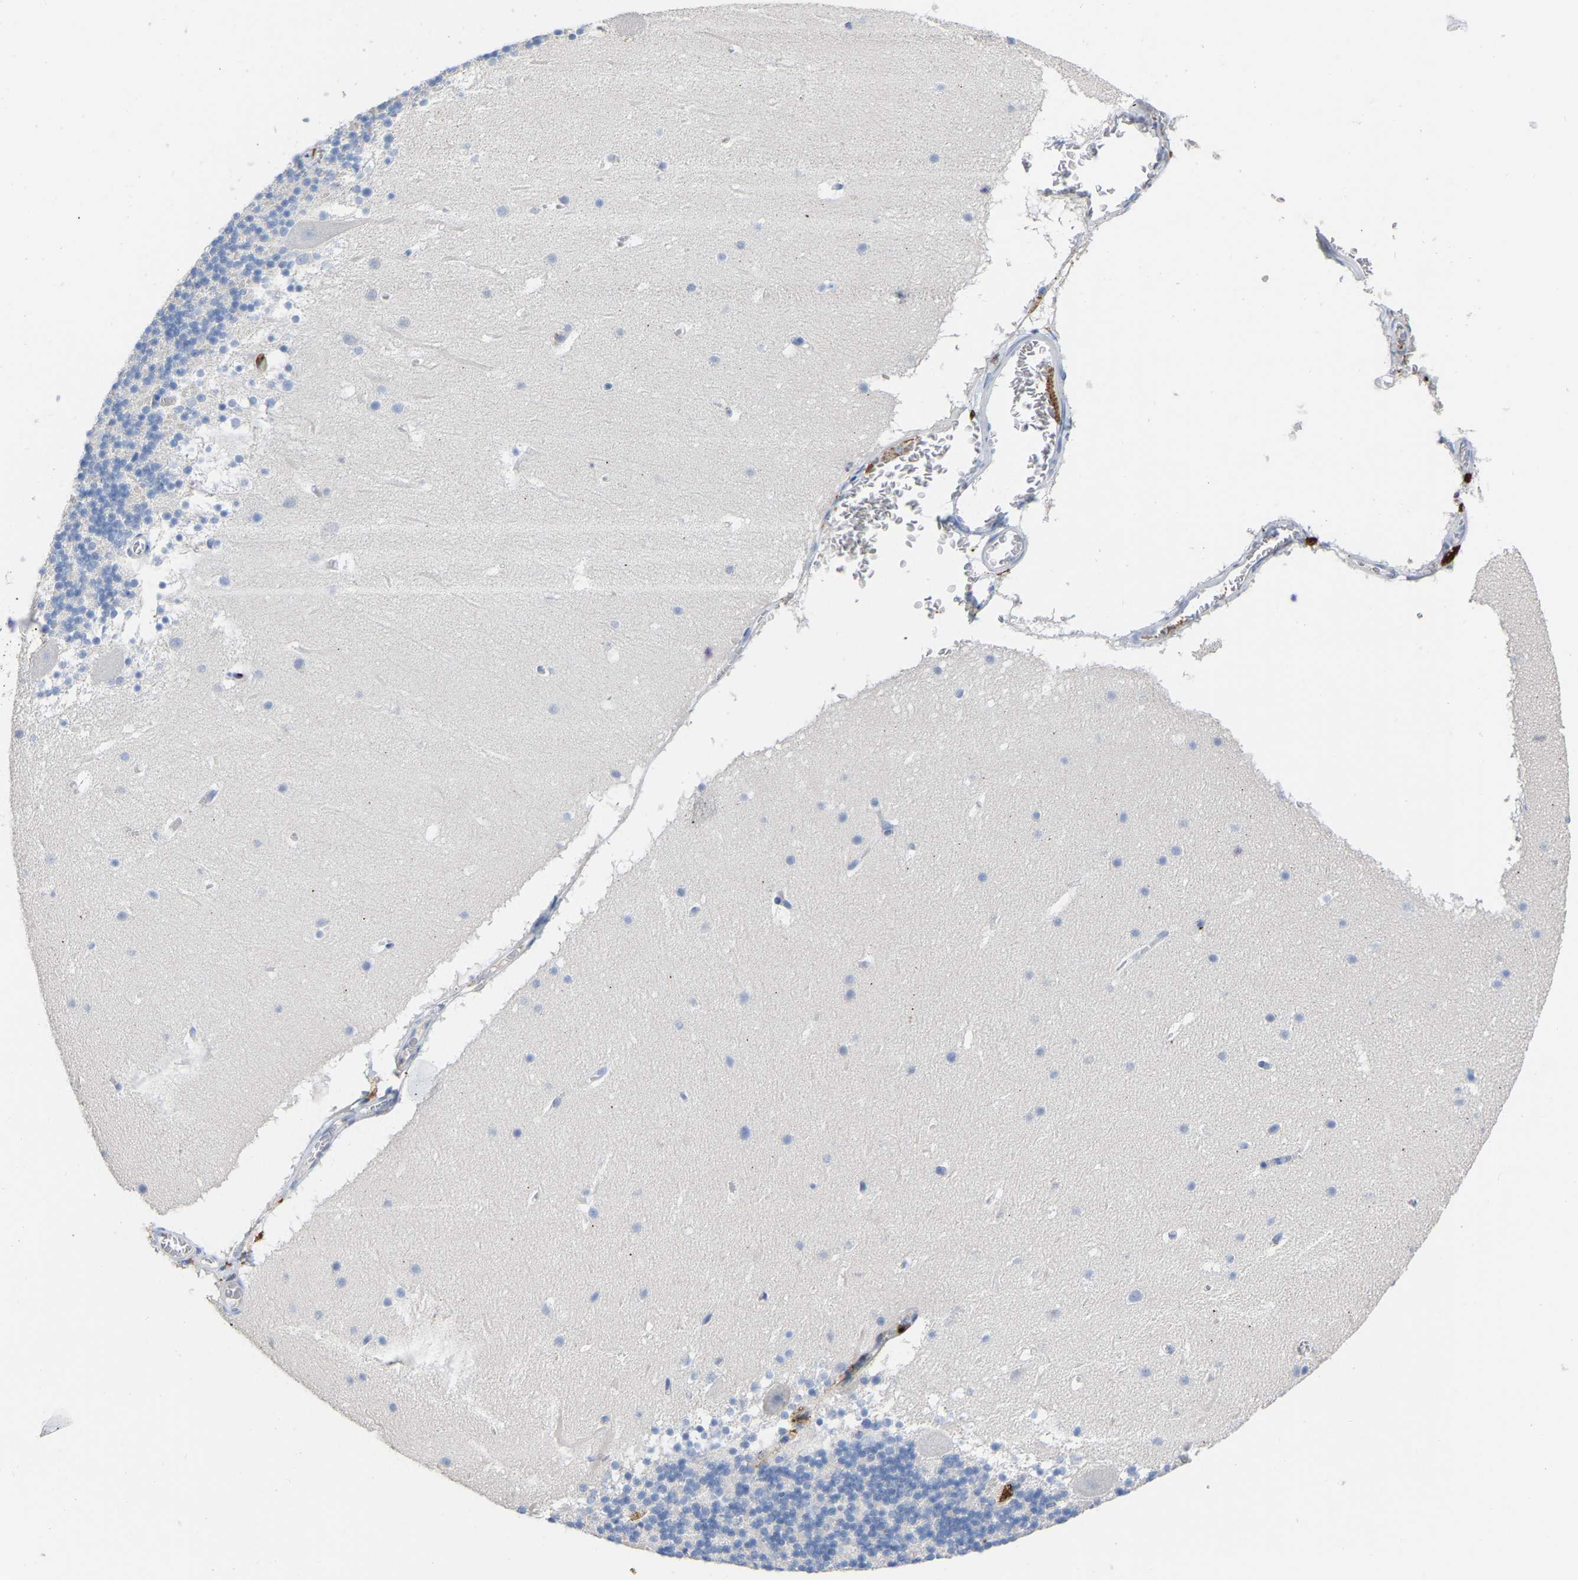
{"staining": {"intensity": "negative", "quantity": "none", "location": "none"}, "tissue": "cerebellum", "cell_type": "Cells in granular layer", "image_type": "normal", "snomed": [{"axis": "morphology", "description": "Normal tissue, NOS"}, {"axis": "topography", "description": "Cerebellum"}], "caption": "Cerebellum stained for a protein using immunohistochemistry demonstrates no staining cells in granular layer.", "gene": "ULBP2", "patient": {"sex": "male", "age": 45}}